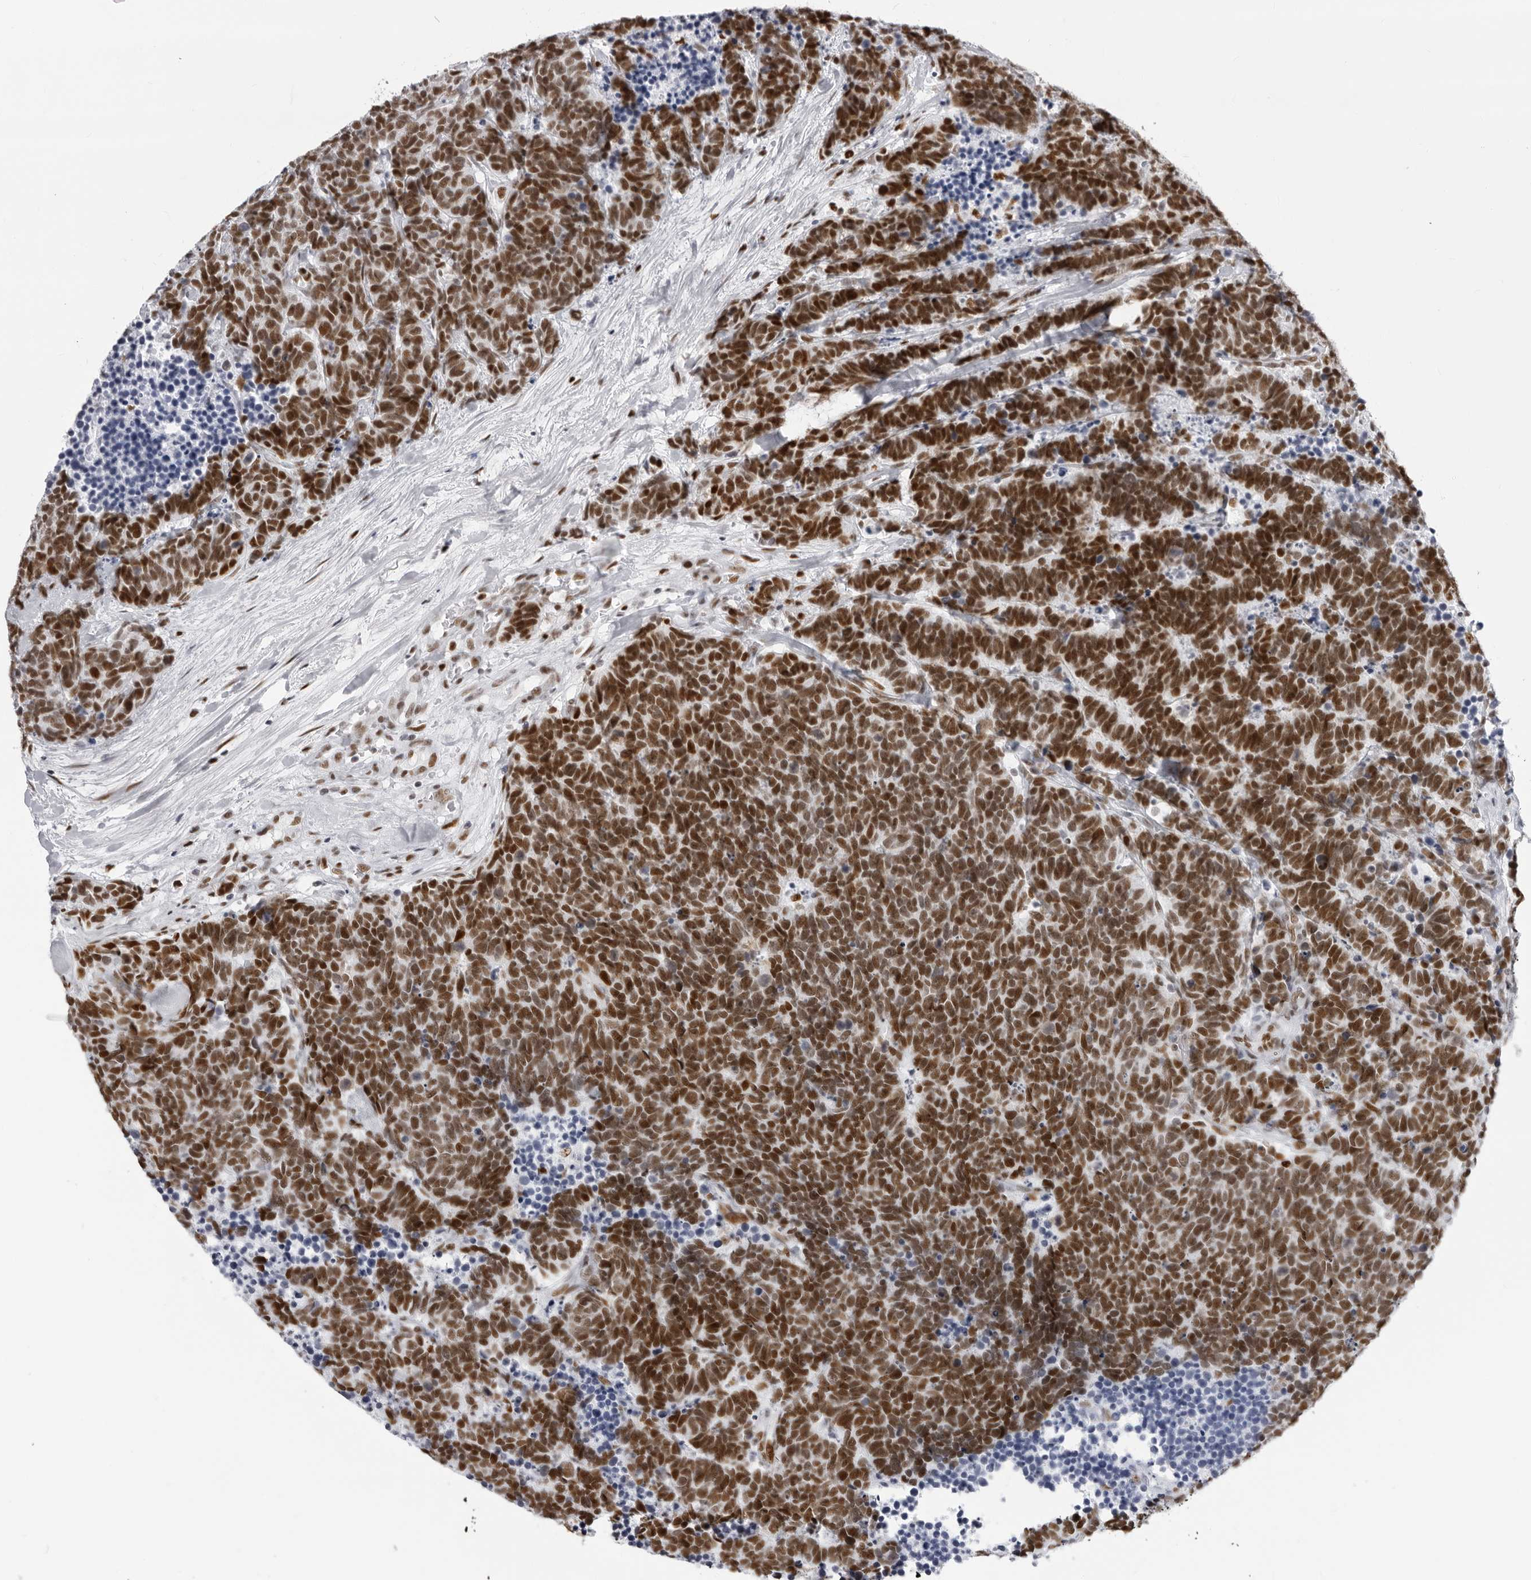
{"staining": {"intensity": "strong", "quantity": ">75%", "location": "nuclear"}, "tissue": "carcinoid", "cell_type": "Tumor cells", "image_type": "cancer", "snomed": [{"axis": "morphology", "description": "Carcinoma, NOS"}, {"axis": "morphology", "description": "Carcinoid, malignant, NOS"}, {"axis": "topography", "description": "Urinary bladder"}], "caption": "Human carcinoid stained with a brown dye demonstrates strong nuclear positive positivity in approximately >75% of tumor cells.", "gene": "IRF2BP2", "patient": {"sex": "male", "age": 57}}